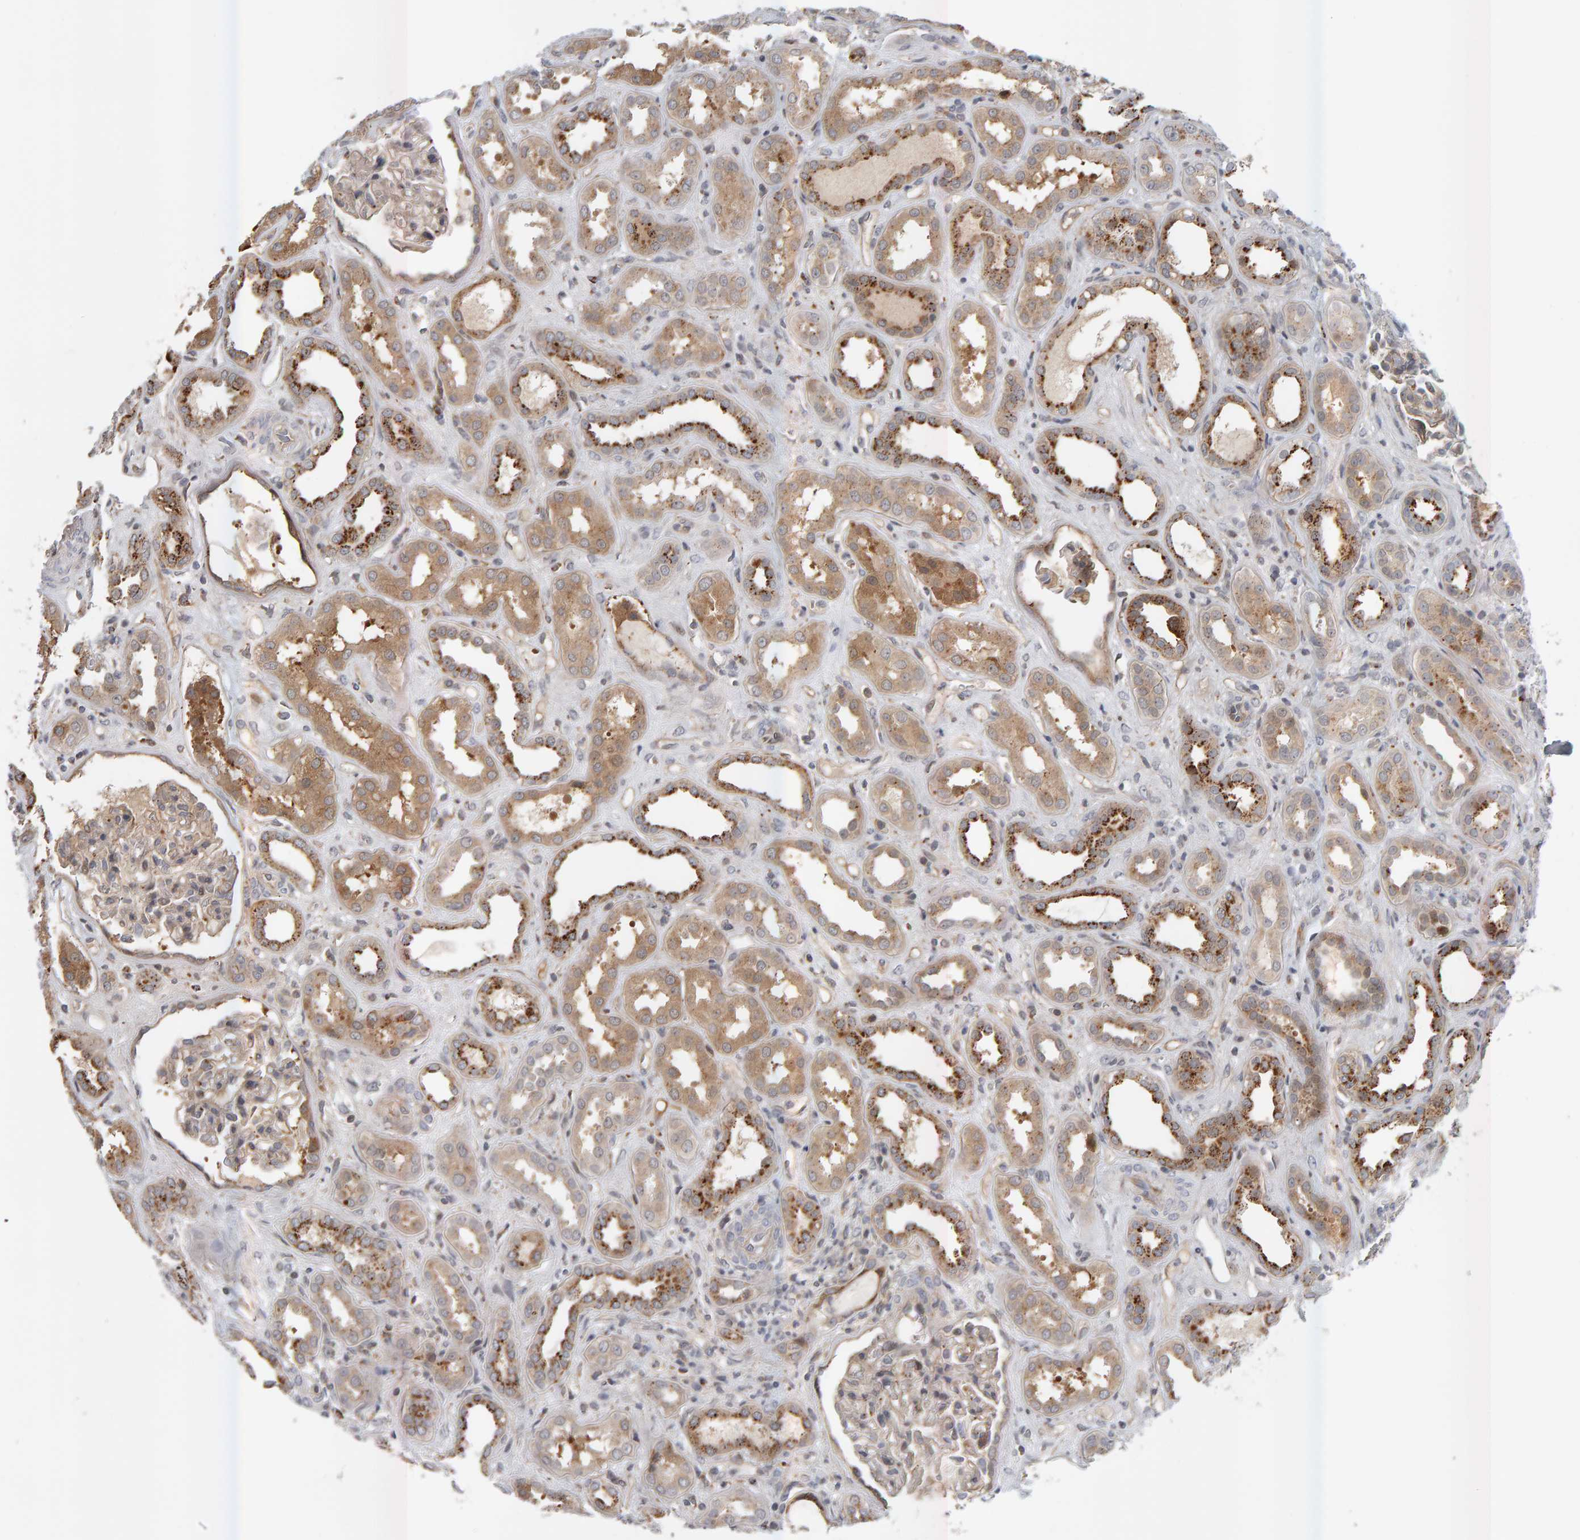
{"staining": {"intensity": "weak", "quantity": "25%-75%", "location": "cytoplasmic/membranous"}, "tissue": "kidney", "cell_type": "Cells in glomeruli", "image_type": "normal", "snomed": [{"axis": "morphology", "description": "Normal tissue, NOS"}, {"axis": "topography", "description": "Kidney"}], "caption": "A high-resolution image shows immunohistochemistry staining of normal kidney, which reveals weak cytoplasmic/membranous staining in approximately 25%-75% of cells in glomeruli.", "gene": "ZNF160", "patient": {"sex": "male", "age": 59}}